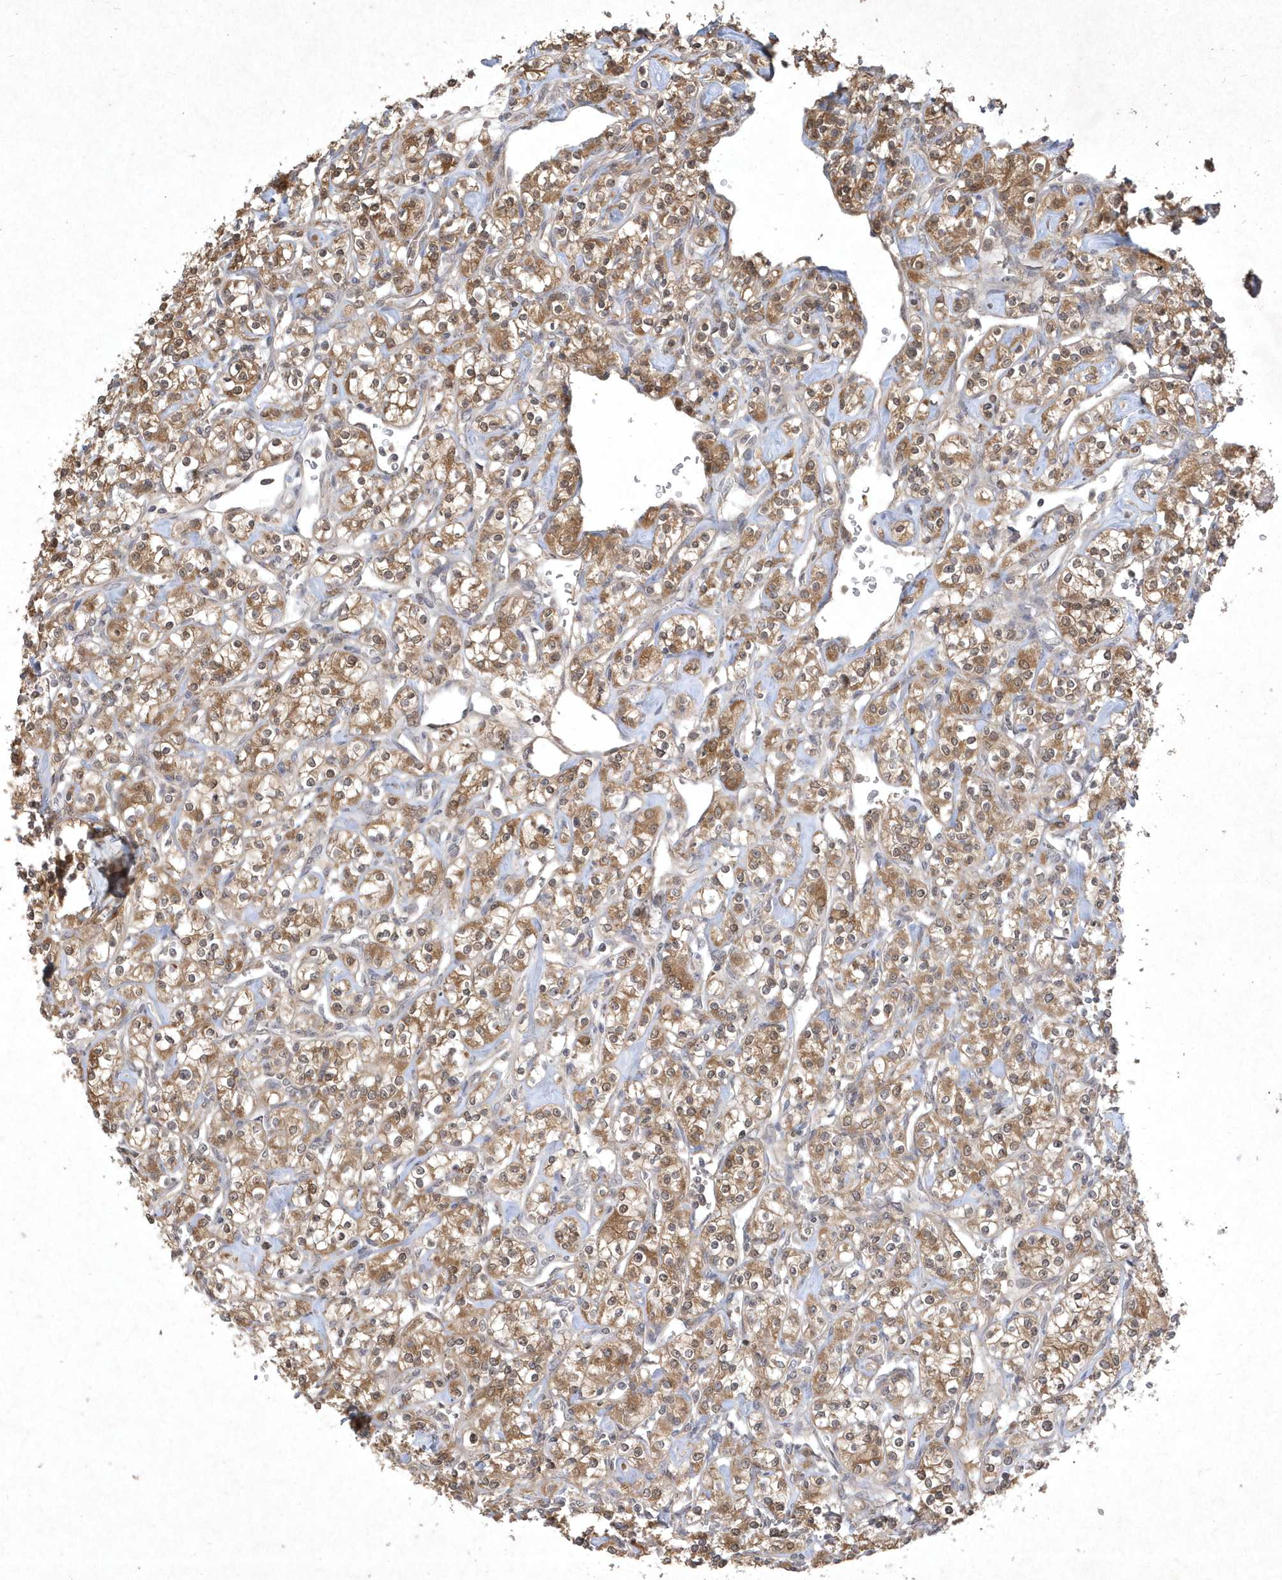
{"staining": {"intensity": "moderate", "quantity": ">75%", "location": "cytoplasmic/membranous"}, "tissue": "renal cancer", "cell_type": "Tumor cells", "image_type": "cancer", "snomed": [{"axis": "morphology", "description": "Adenocarcinoma, NOS"}, {"axis": "topography", "description": "Kidney"}], "caption": "High-power microscopy captured an IHC image of adenocarcinoma (renal), revealing moderate cytoplasmic/membranous positivity in approximately >75% of tumor cells. (Stains: DAB (3,3'-diaminobenzidine) in brown, nuclei in blue, Microscopy: brightfield microscopy at high magnification).", "gene": "AKR7A2", "patient": {"sex": "male", "age": 77}}